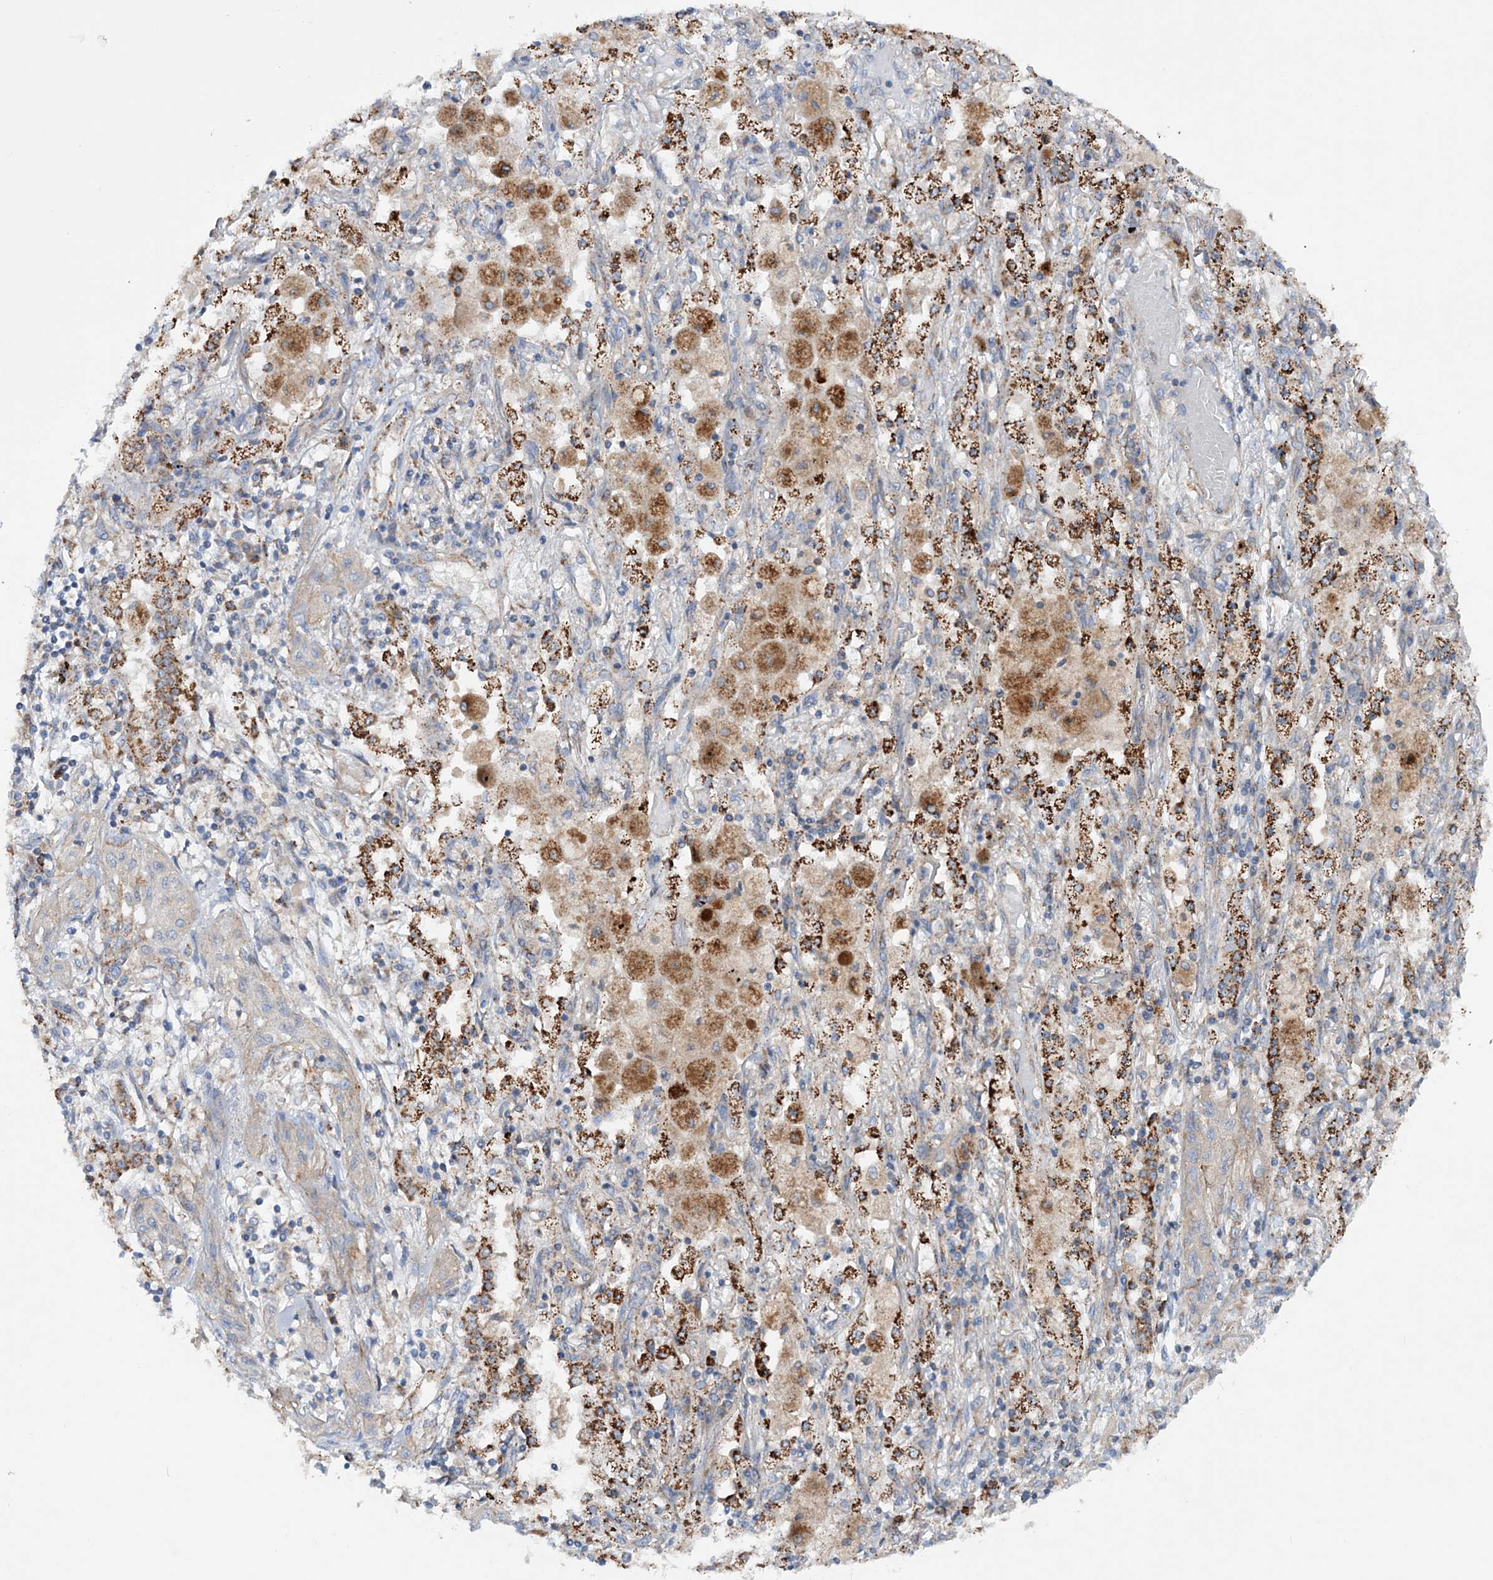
{"staining": {"intensity": "weak", "quantity": "<25%", "location": "cytoplasmic/membranous"}, "tissue": "lung cancer", "cell_type": "Tumor cells", "image_type": "cancer", "snomed": [{"axis": "morphology", "description": "Squamous cell carcinoma, NOS"}, {"axis": "topography", "description": "Lung"}], "caption": "There is no significant staining in tumor cells of squamous cell carcinoma (lung).", "gene": "NGLY1", "patient": {"sex": "female", "age": 47}}